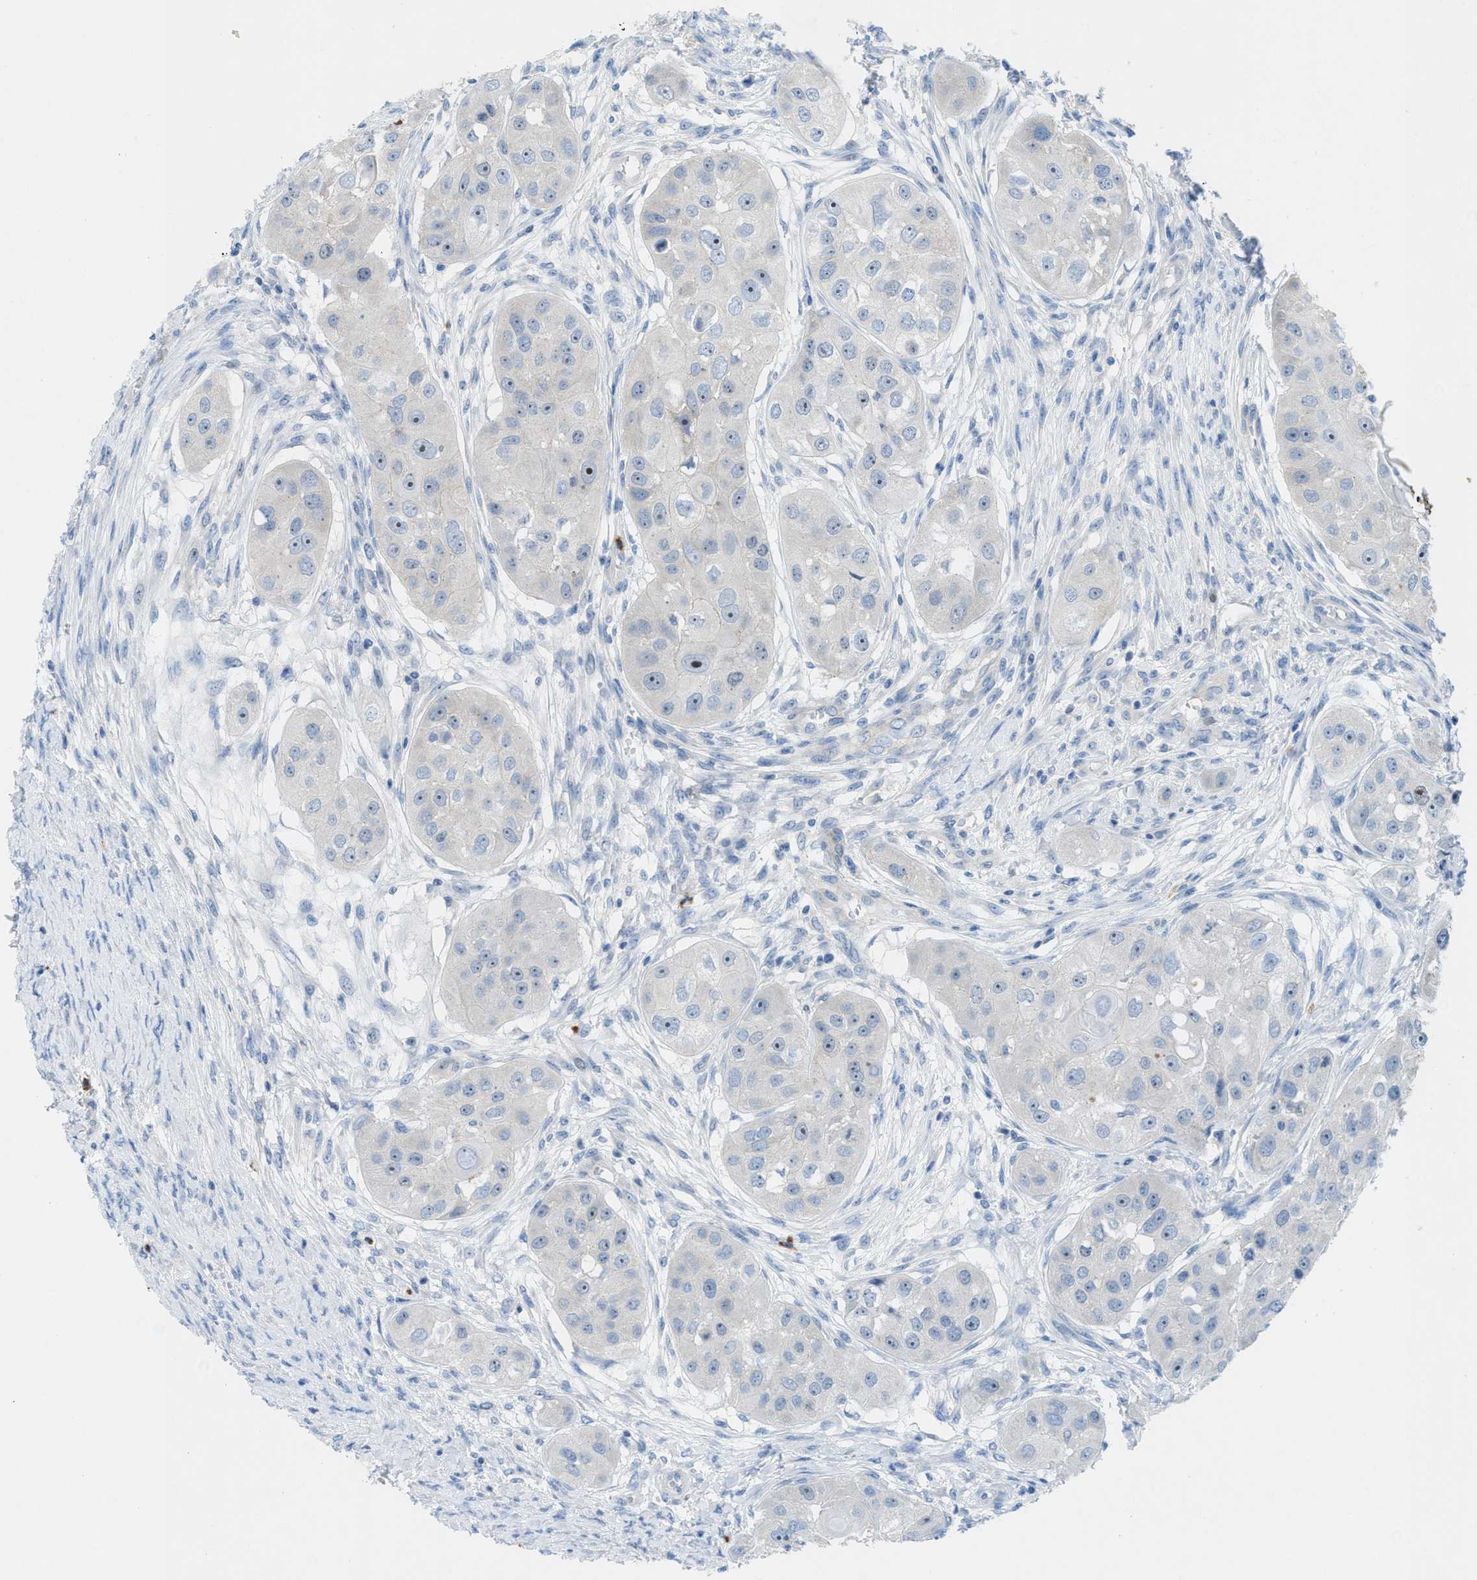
{"staining": {"intensity": "weak", "quantity": "<25%", "location": "nuclear"}, "tissue": "head and neck cancer", "cell_type": "Tumor cells", "image_type": "cancer", "snomed": [{"axis": "morphology", "description": "Normal tissue, NOS"}, {"axis": "morphology", "description": "Squamous cell carcinoma, NOS"}, {"axis": "topography", "description": "Skeletal muscle"}, {"axis": "topography", "description": "Head-Neck"}], "caption": "An immunohistochemistry (IHC) photomicrograph of head and neck cancer is shown. There is no staining in tumor cells of head and neck cancer.", "gene": "CMTM1", "patient": {"sex": "male", "age": 51}}